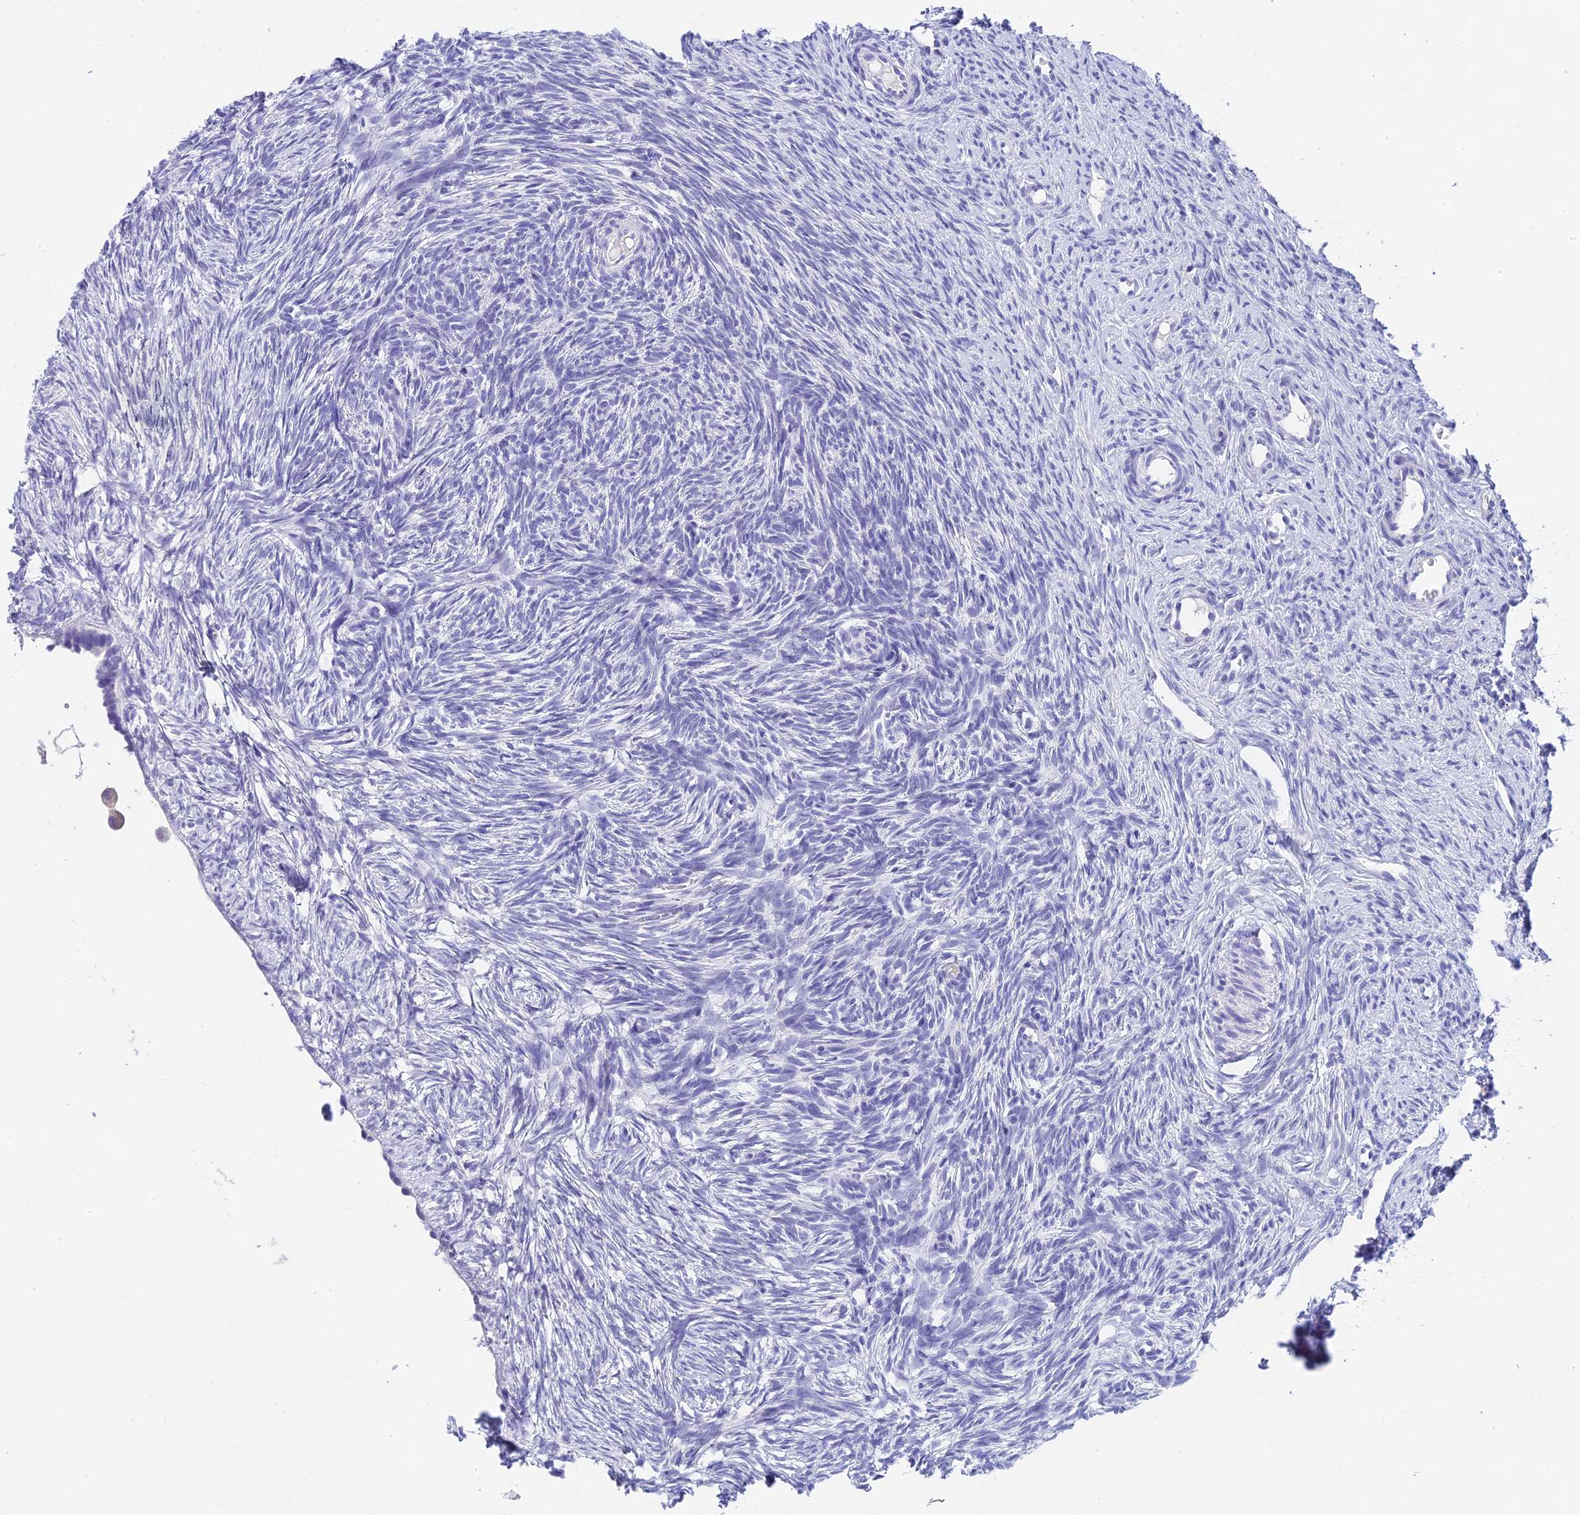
{"staining": {"intensity": "negative", "quantity": "none", "location": "none"}, "tissue": "ovary", "cell_type": "Follicle cells", "image_type": "normal", "snomed": [{"axis": "morphology", "description": "Normal tissue, NOS"}, {"axis": "topography", "description": "Ovary"}], "caption": "This is a photomicrograph of immunohistochemistry (IHC) staining of normal ovary, which shows no staining in follicle cells.", "gene": "C12orf29", "patient": {"sex": "female", "age": 51}}